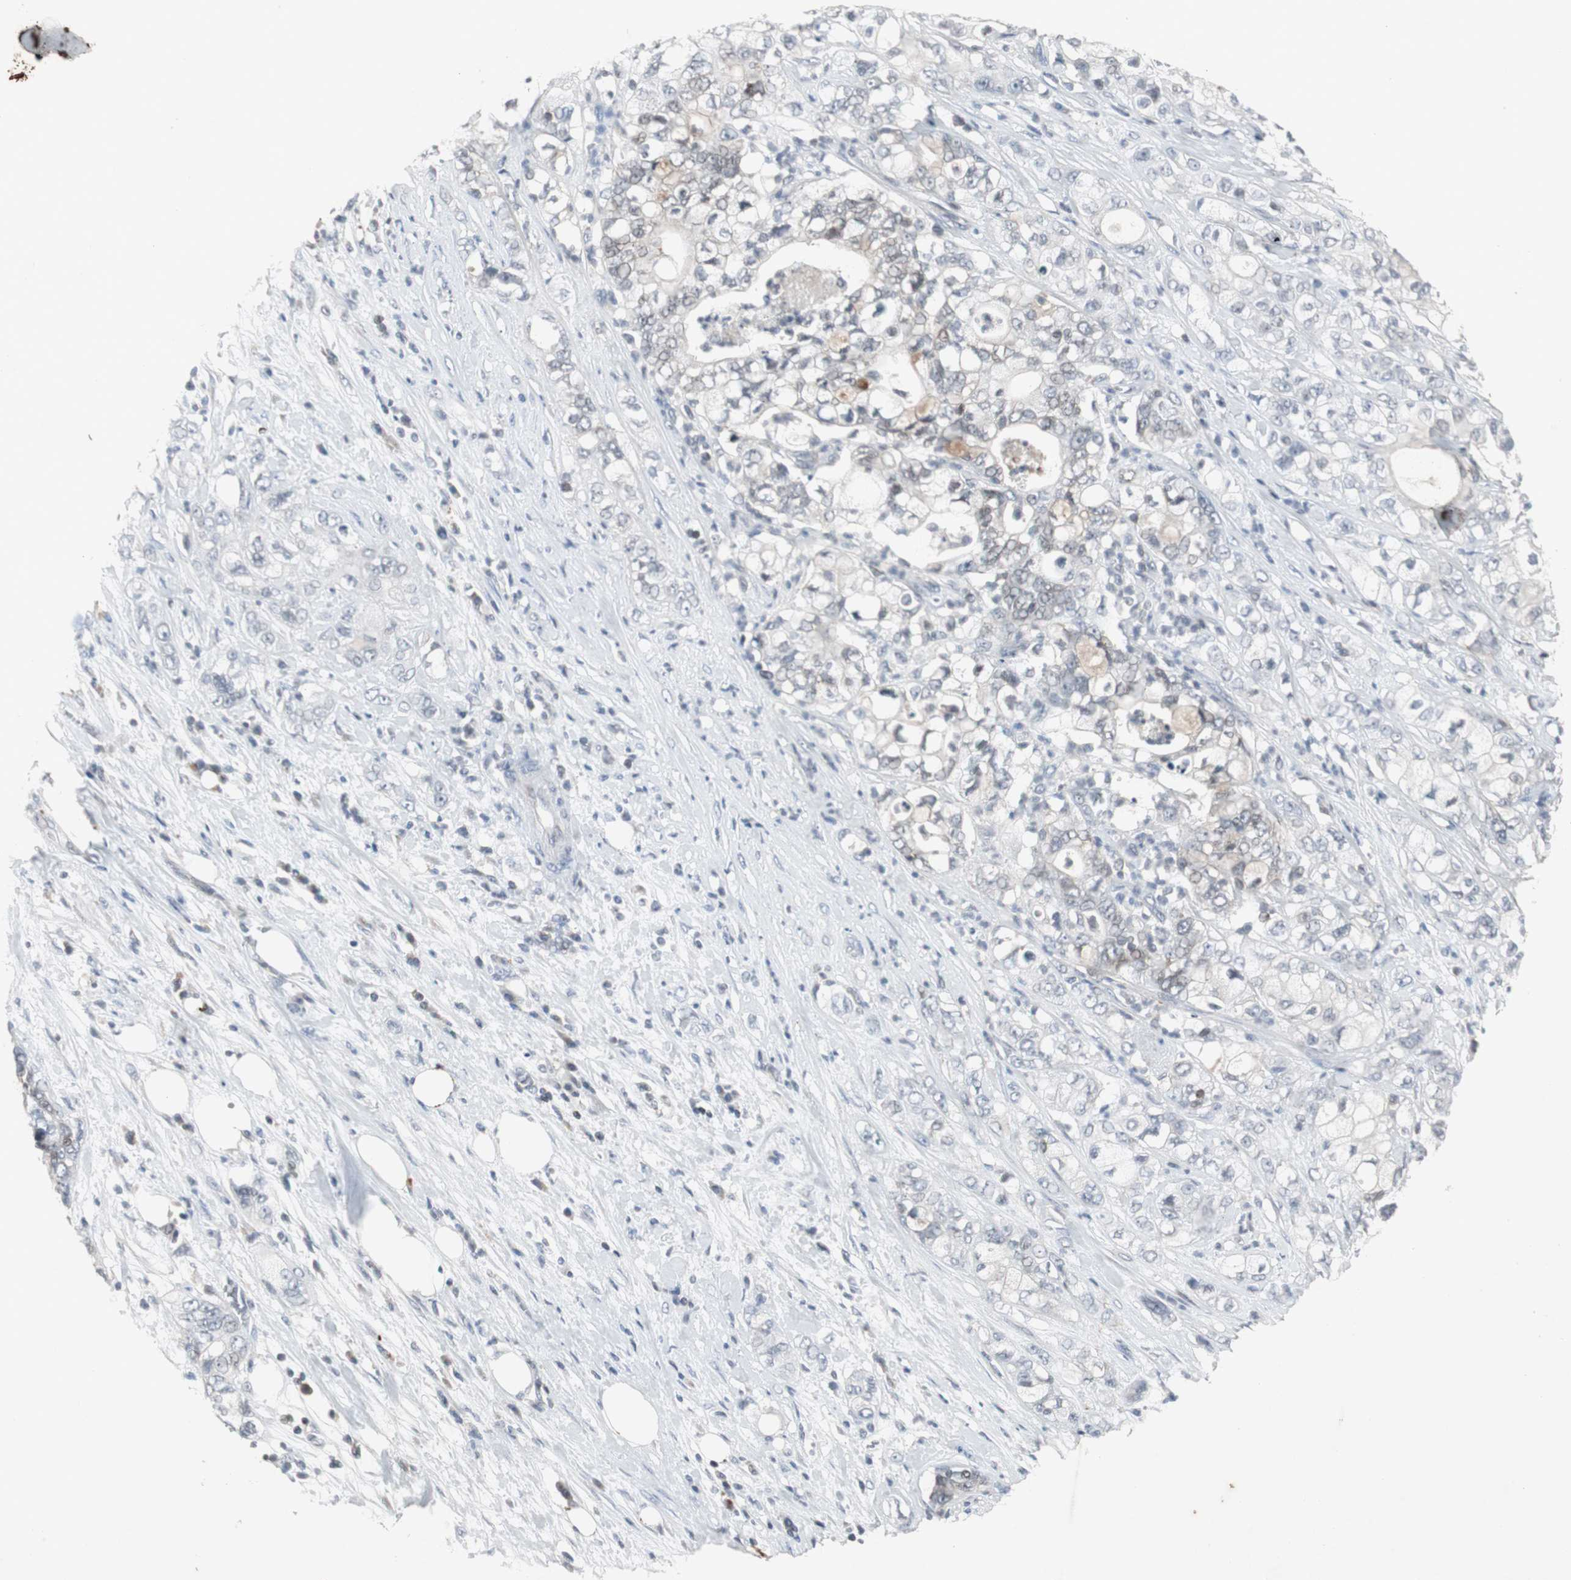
{"staining": {"intensity": "negative", "quantity": "none", "location": "none"}, "tissue": "pancreatic cancer", "cell_type": "Tumor cells", "image_type": "cancer", "snomed": [{"axis": "morphology", "description": "Adenocarcinoma, NOS"}, {"axis": "topography", "description": "Pancreas"}], "caption": "Photomicrograph shows no protein staining in tumor cells of pancreatic adenocarcinoma tissue.", "gene": "ZNF396", "patient": {"sex": "male", "age": 70}}